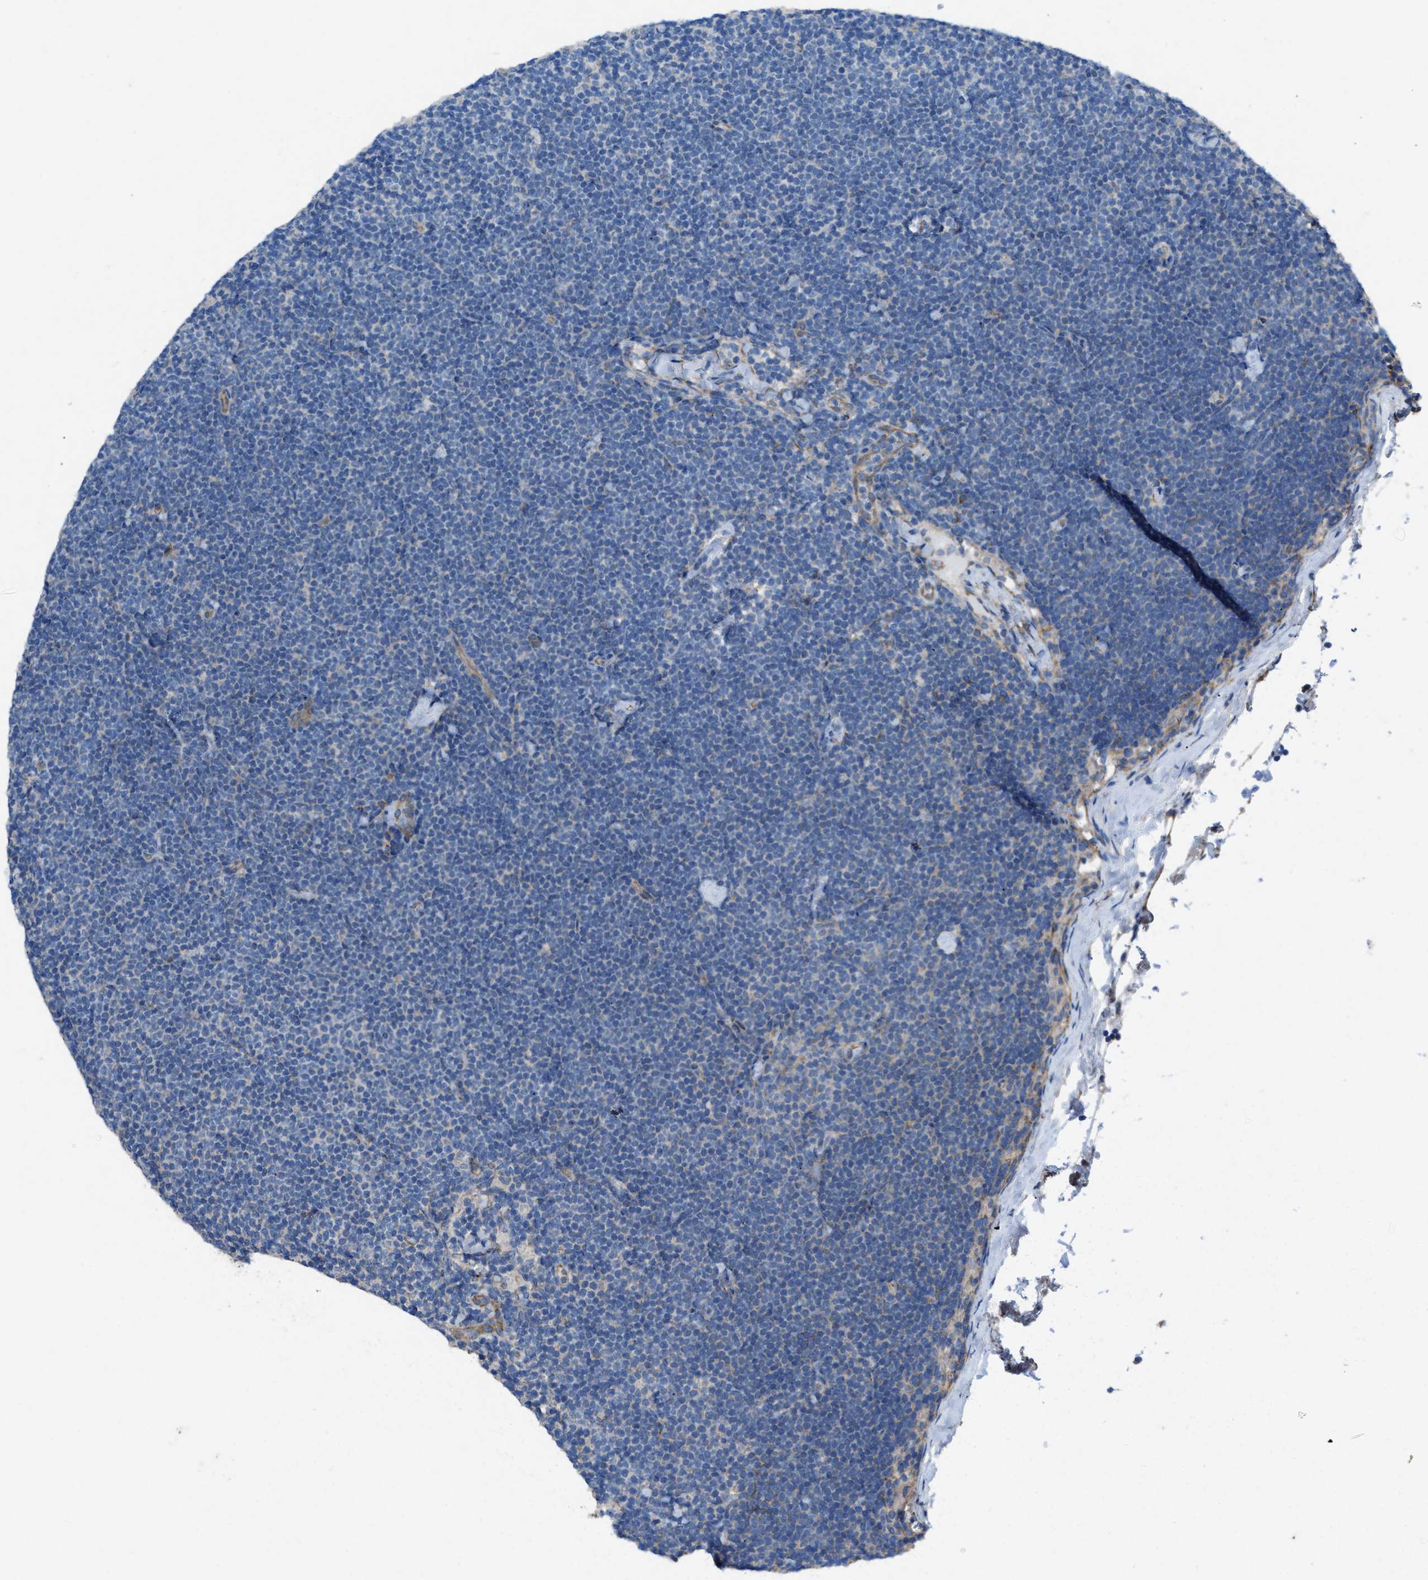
{"staining": {"intensity": "negative", "quantity": "none", "location": "none"}, "tissue": "lymphoma", "cell_type": "Tumor cells", "image_type": "cancer", "snomed": [{"axis": "morphology", "description": "Malignant lymphoma, non-Hodgkin's type, Low grade"}, {"axis": "topography", "description": "Lymph node"}], "caption": "The histopathology image exhibits no significant staining in tumor cells of lymphoma. (Brightfield microscopy of DAB immunohistochemistry at high magnification).", "gene": "DOLPP1", "patient": {"sex": "female", "age": 53}}